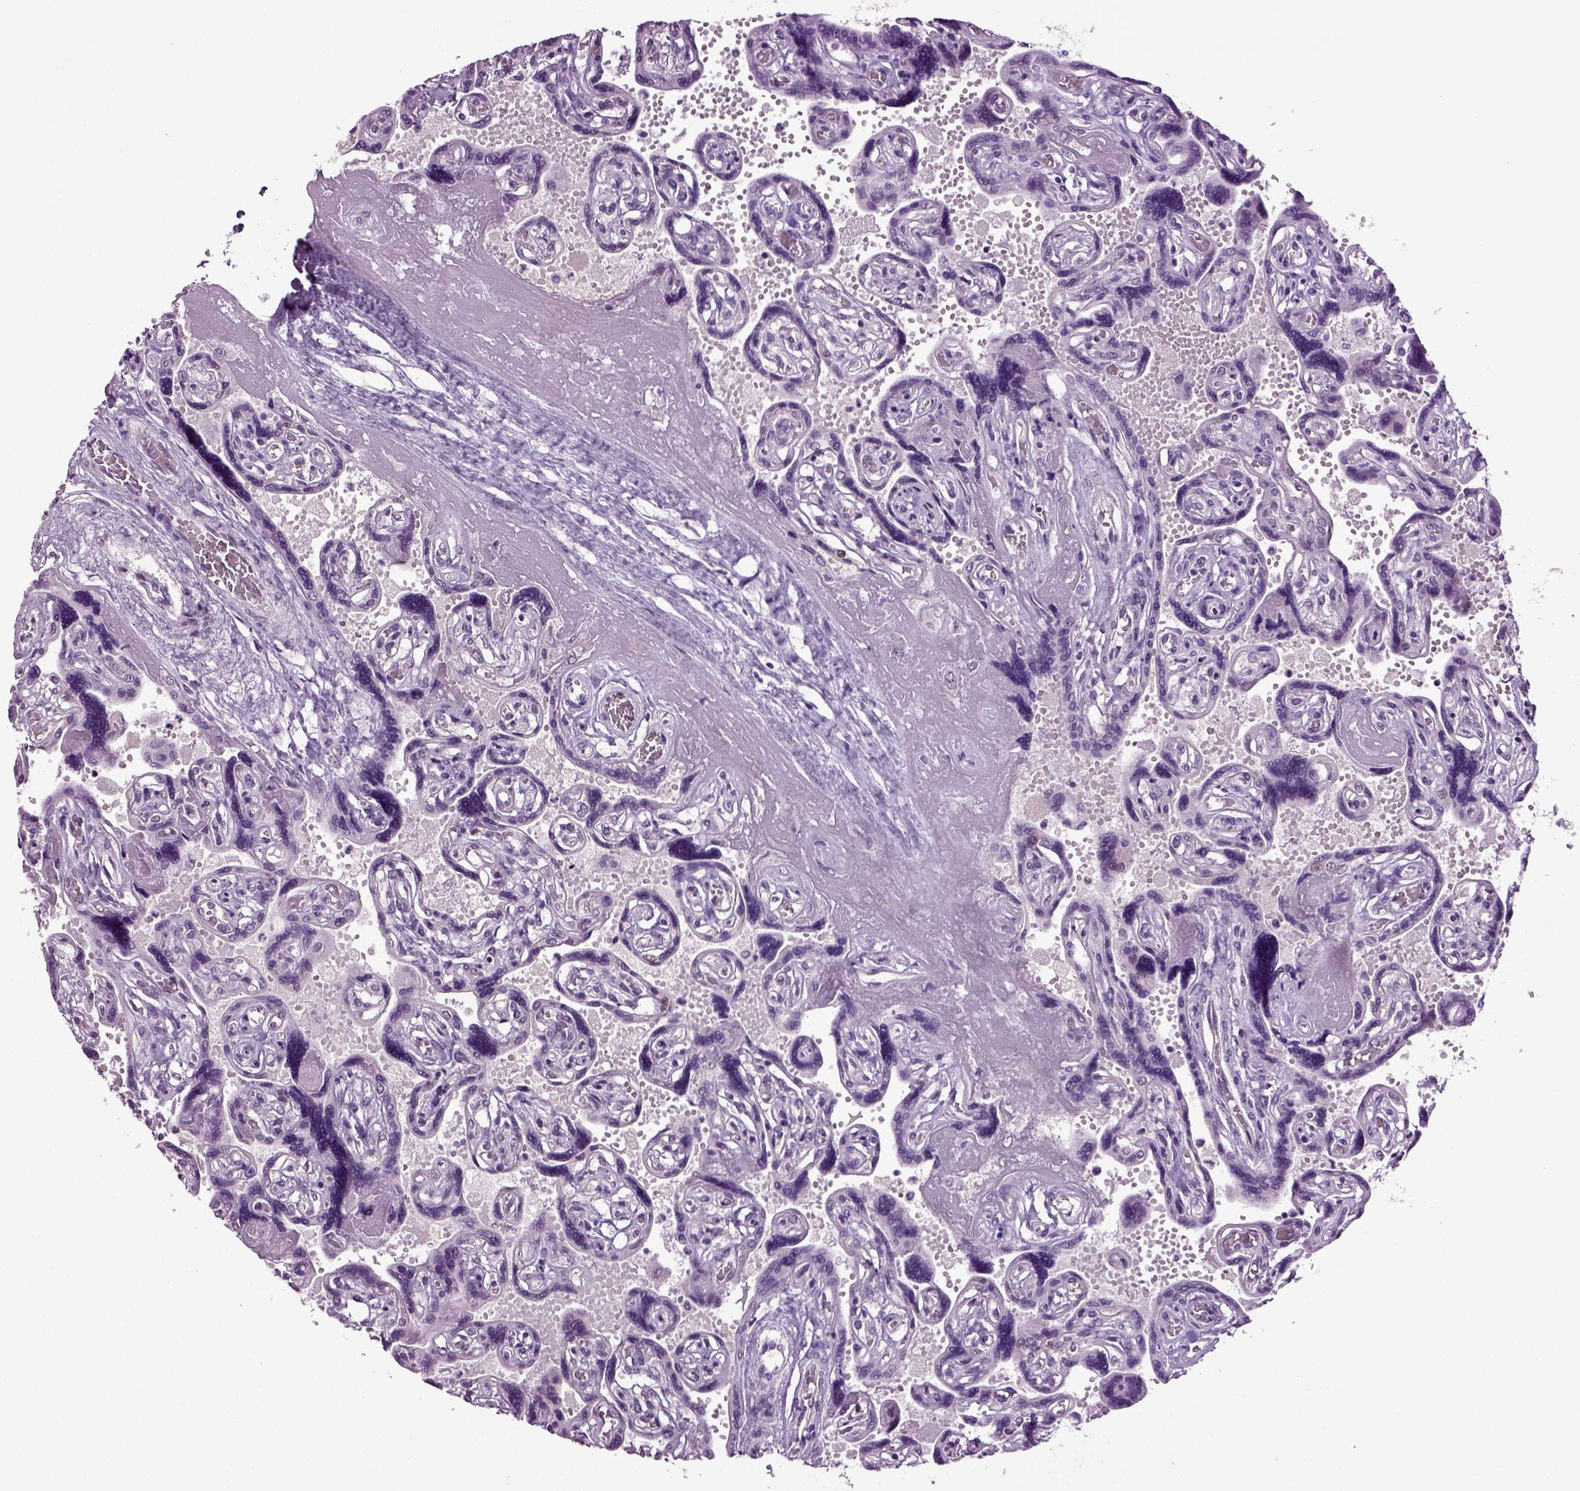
{"staining": {"intensity": "negative", "quantity": "none", "location": "none"}, "tissue": "placenta", "cell_type": "Decidual cells", "image_type": "normal", "snomed": [{"axis": "morphology", "description": "Normal tissue, NOS"}, {"axis": "topography", "description": "Placenta"}], "caption": "Immunohistochemistry photomicrograph of unremarkable placenta stained for a protein (brown), which shows no expression in decidual cells.", "gene": "PLCH2", "patient": {"sex": "female", "age": 32}}